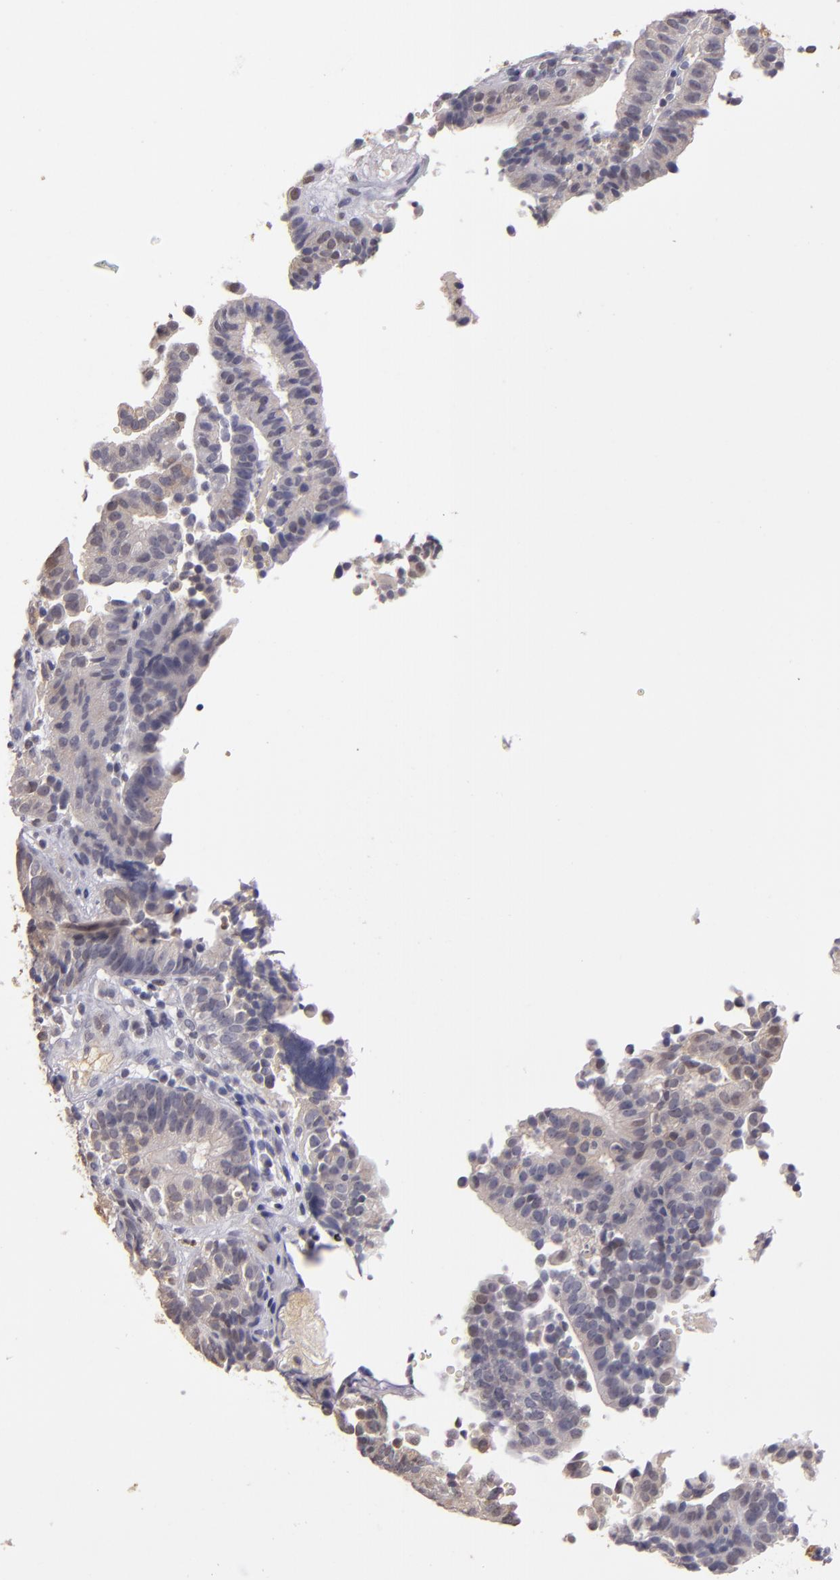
{"staining": {"intensity": "weak", "quantity": ">75%", "location": "cytoplasmic/membranous"}, "tissue": "cervical cancer", "cell_type": "Tumor cells", "image_type": "cancer", "snomed": [{"axis": "morphology", "description": "Adenocarcinoma, NOS"}, {"axis": "topography", "description": "Cervix"}], "caption": "High-magnification brightfield microscopy of cervical cancer (adenocarcinoma) stained with DAB (brown) and counterstained with hematoxylin (blue). tumor cells exhibit weak cytoplasmic/membranous positivity is identified in about>75% of cells. (DAB (3,3'-diaminobenzidine) IHC, brown staining for protein, blue staining for nuclei).", "gene": "LRG1", "patient": {"sex": "female", "age": 60}}